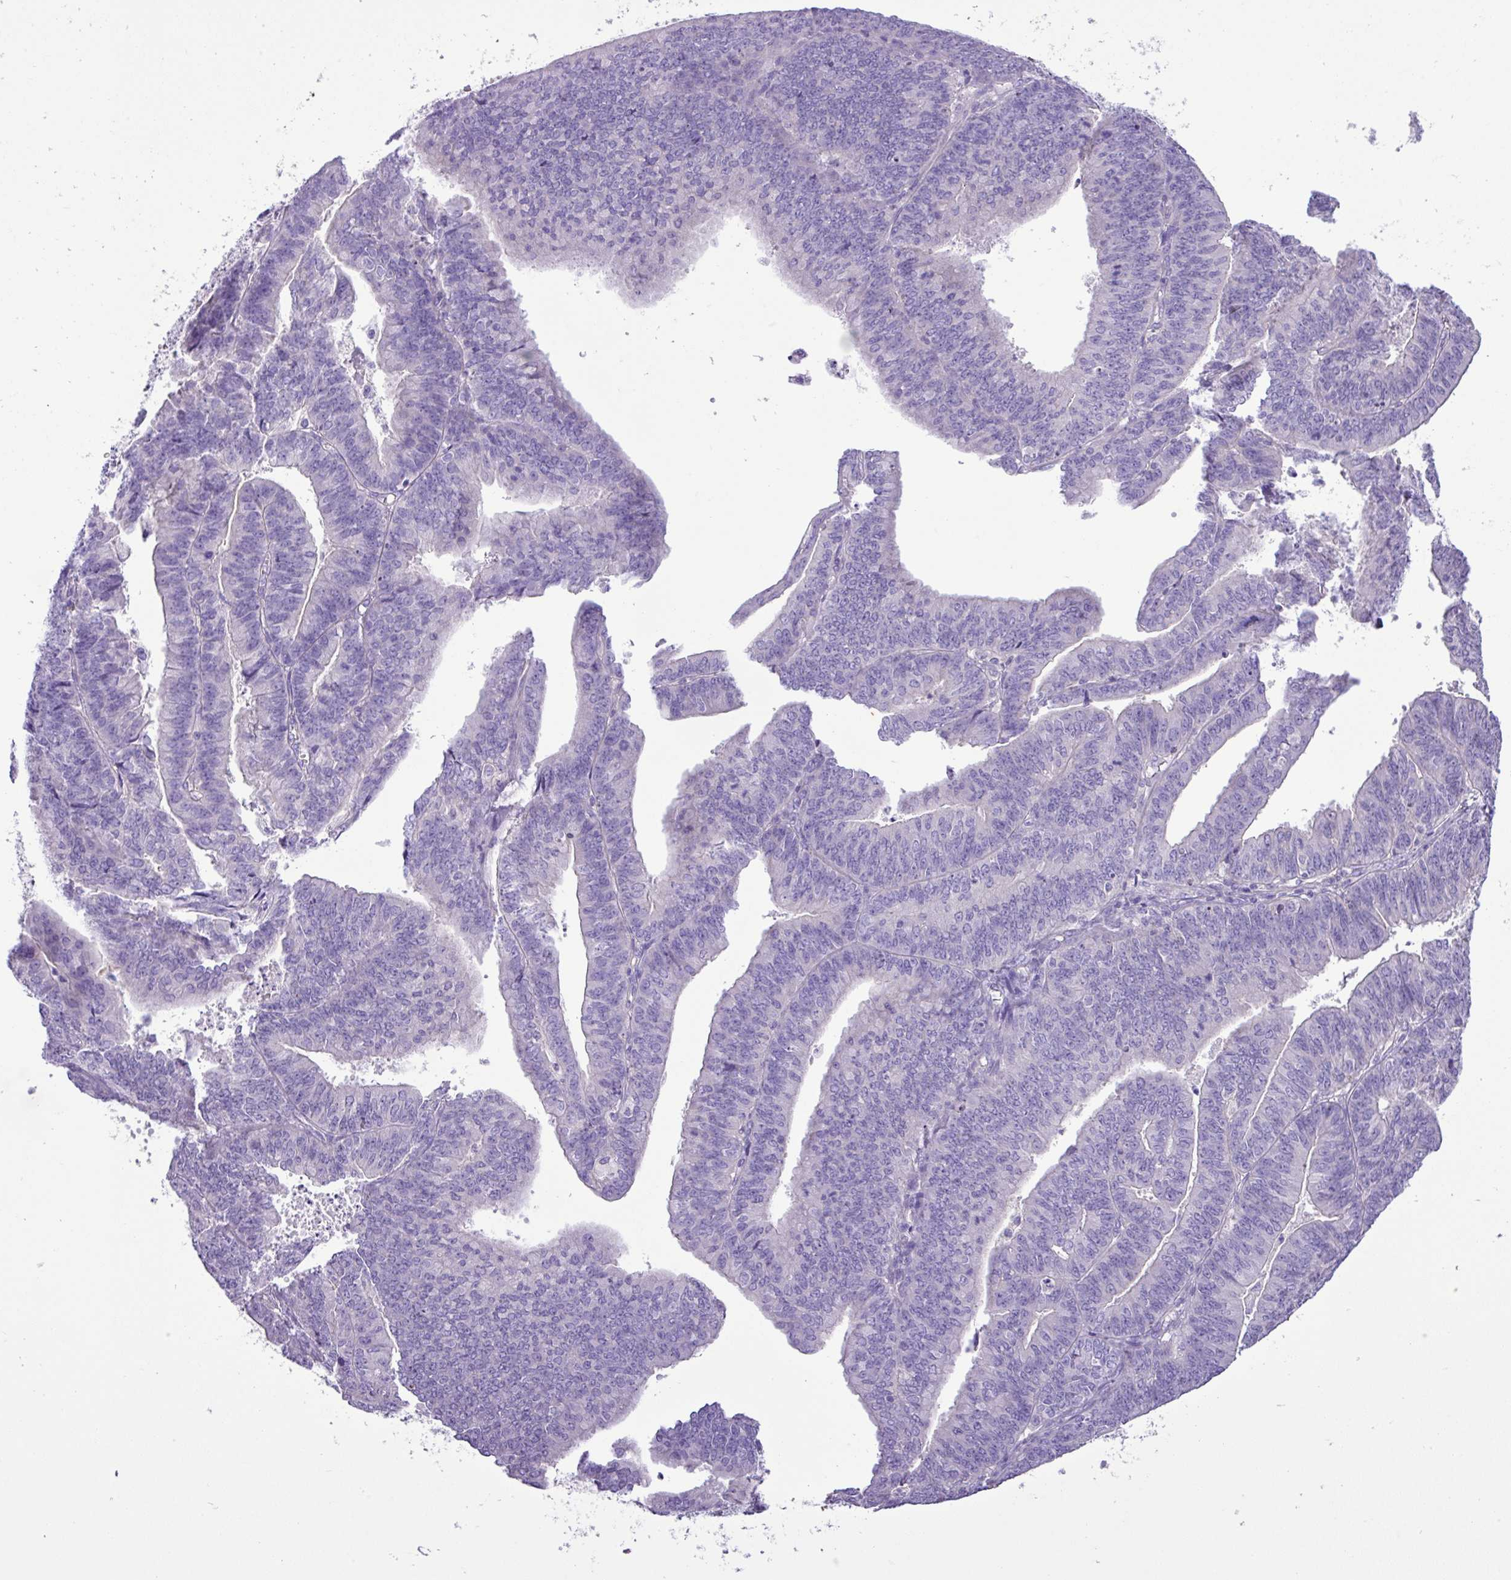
{"staining": {"intensity": "negative", "quantity": "none", "location": "none"}, "tissue": "endometrial cancer", "cell_type": "Tumor cells", "image_type": "cancer", "snomed": [{"axis": "morphology", "description": "Adenocarcinoma, NOS"}, {"axis": "topography", "description": "Endometrium"}], "caption": "Photomicrograph shows no protein staining in tumor cells of adenocarcinoma (endometrial) tissue.", "gene": "ZNF334", "patient": {"sex": "female", "age": 73}}